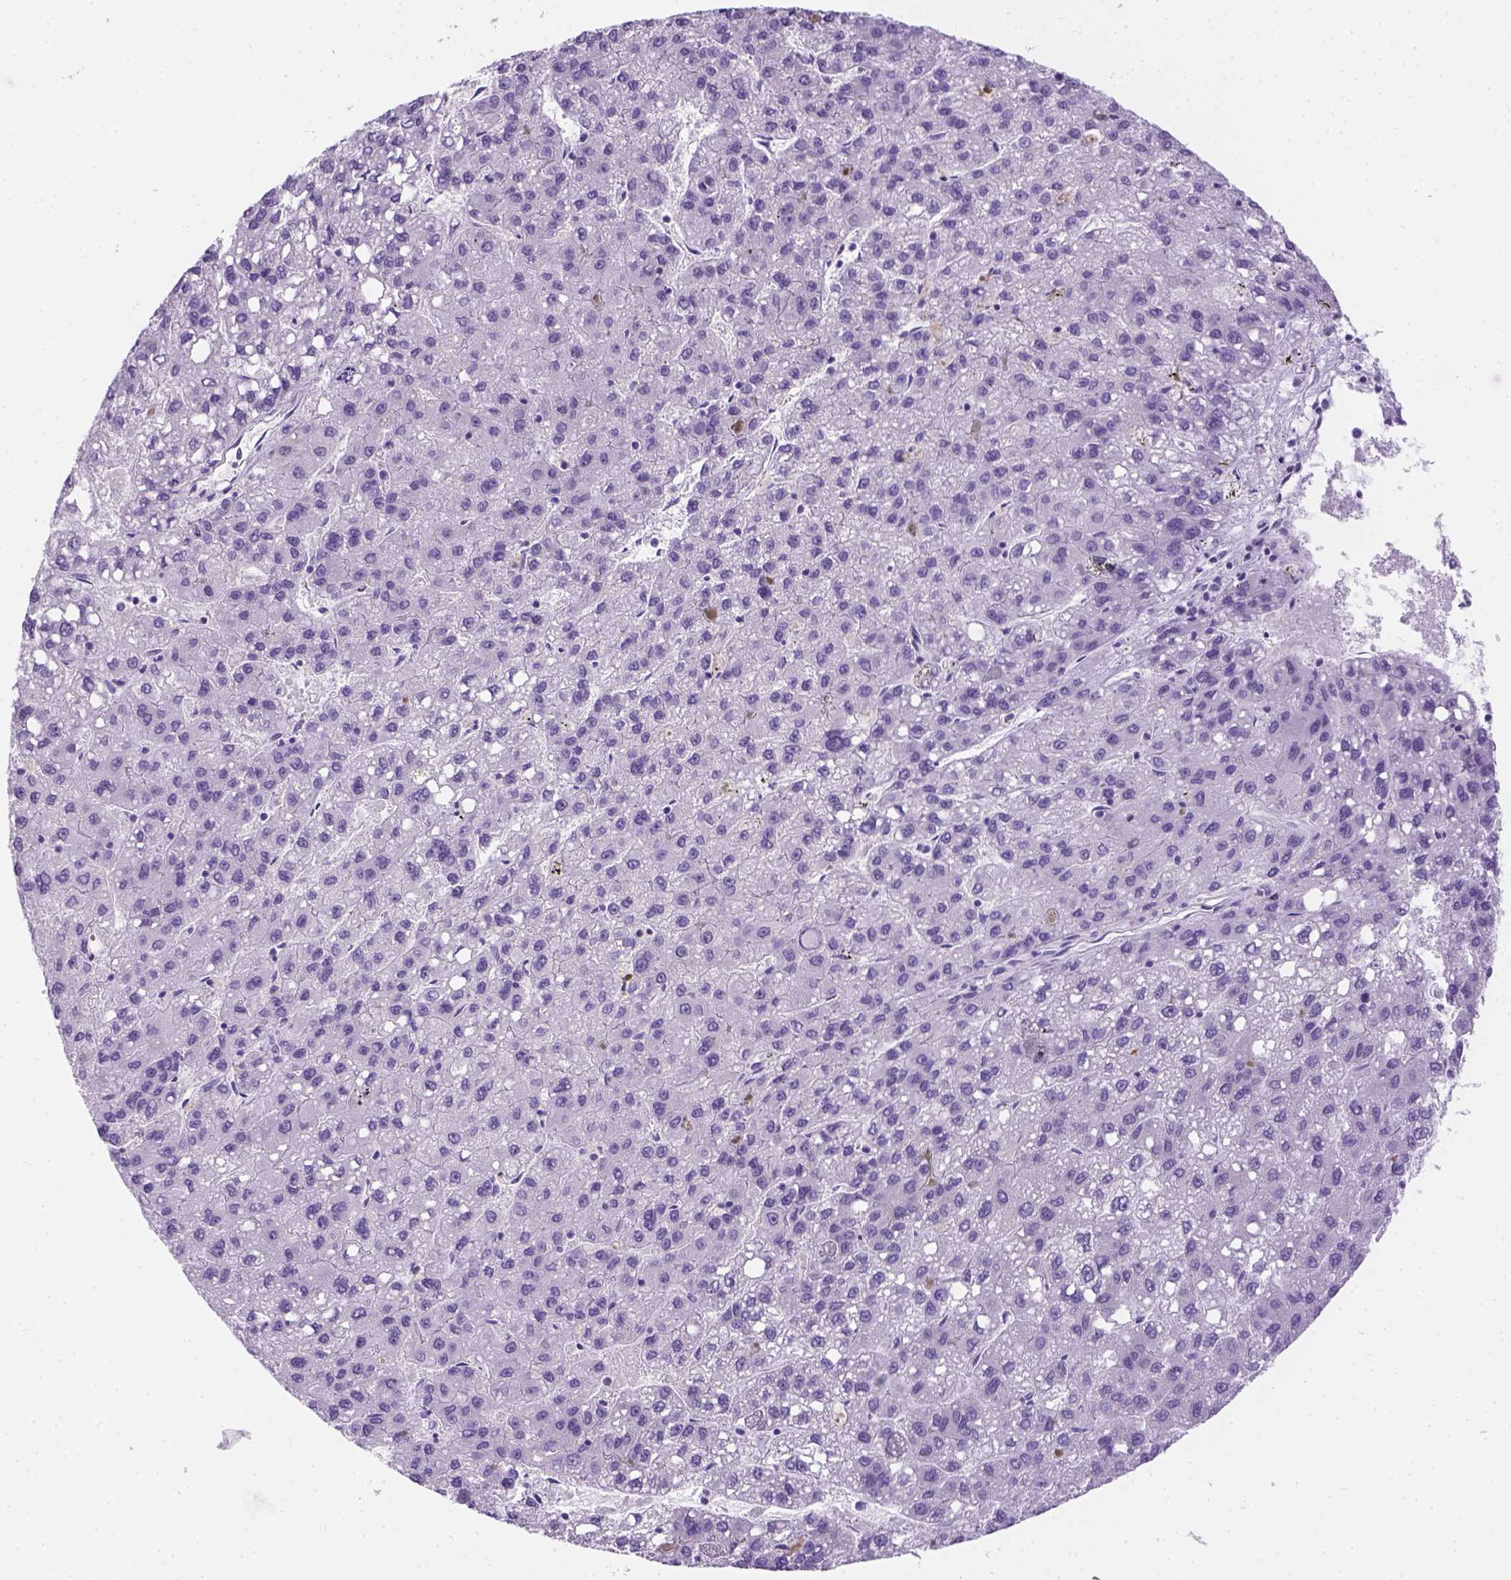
{"staining": {"intensity": "negative", "quantity": "none", "location": "none"}, "tissue": "liver cancer", "cell_type": "Tumor cells", "image_type": "cancer", "snomed": [{"axis": "morphology", "description": "Carcinoma, Hepatocellular, NOS"}, {"axis": "topography", "description": "Liver"}], "caption": "High power microscopy histopathology image of an immunohistochemistry histopathology image of liver cancer, revealing no significant positivity in tumor cells.", "gene": "TMEM38A", "patient": {"sex": "female", "age": 82}}